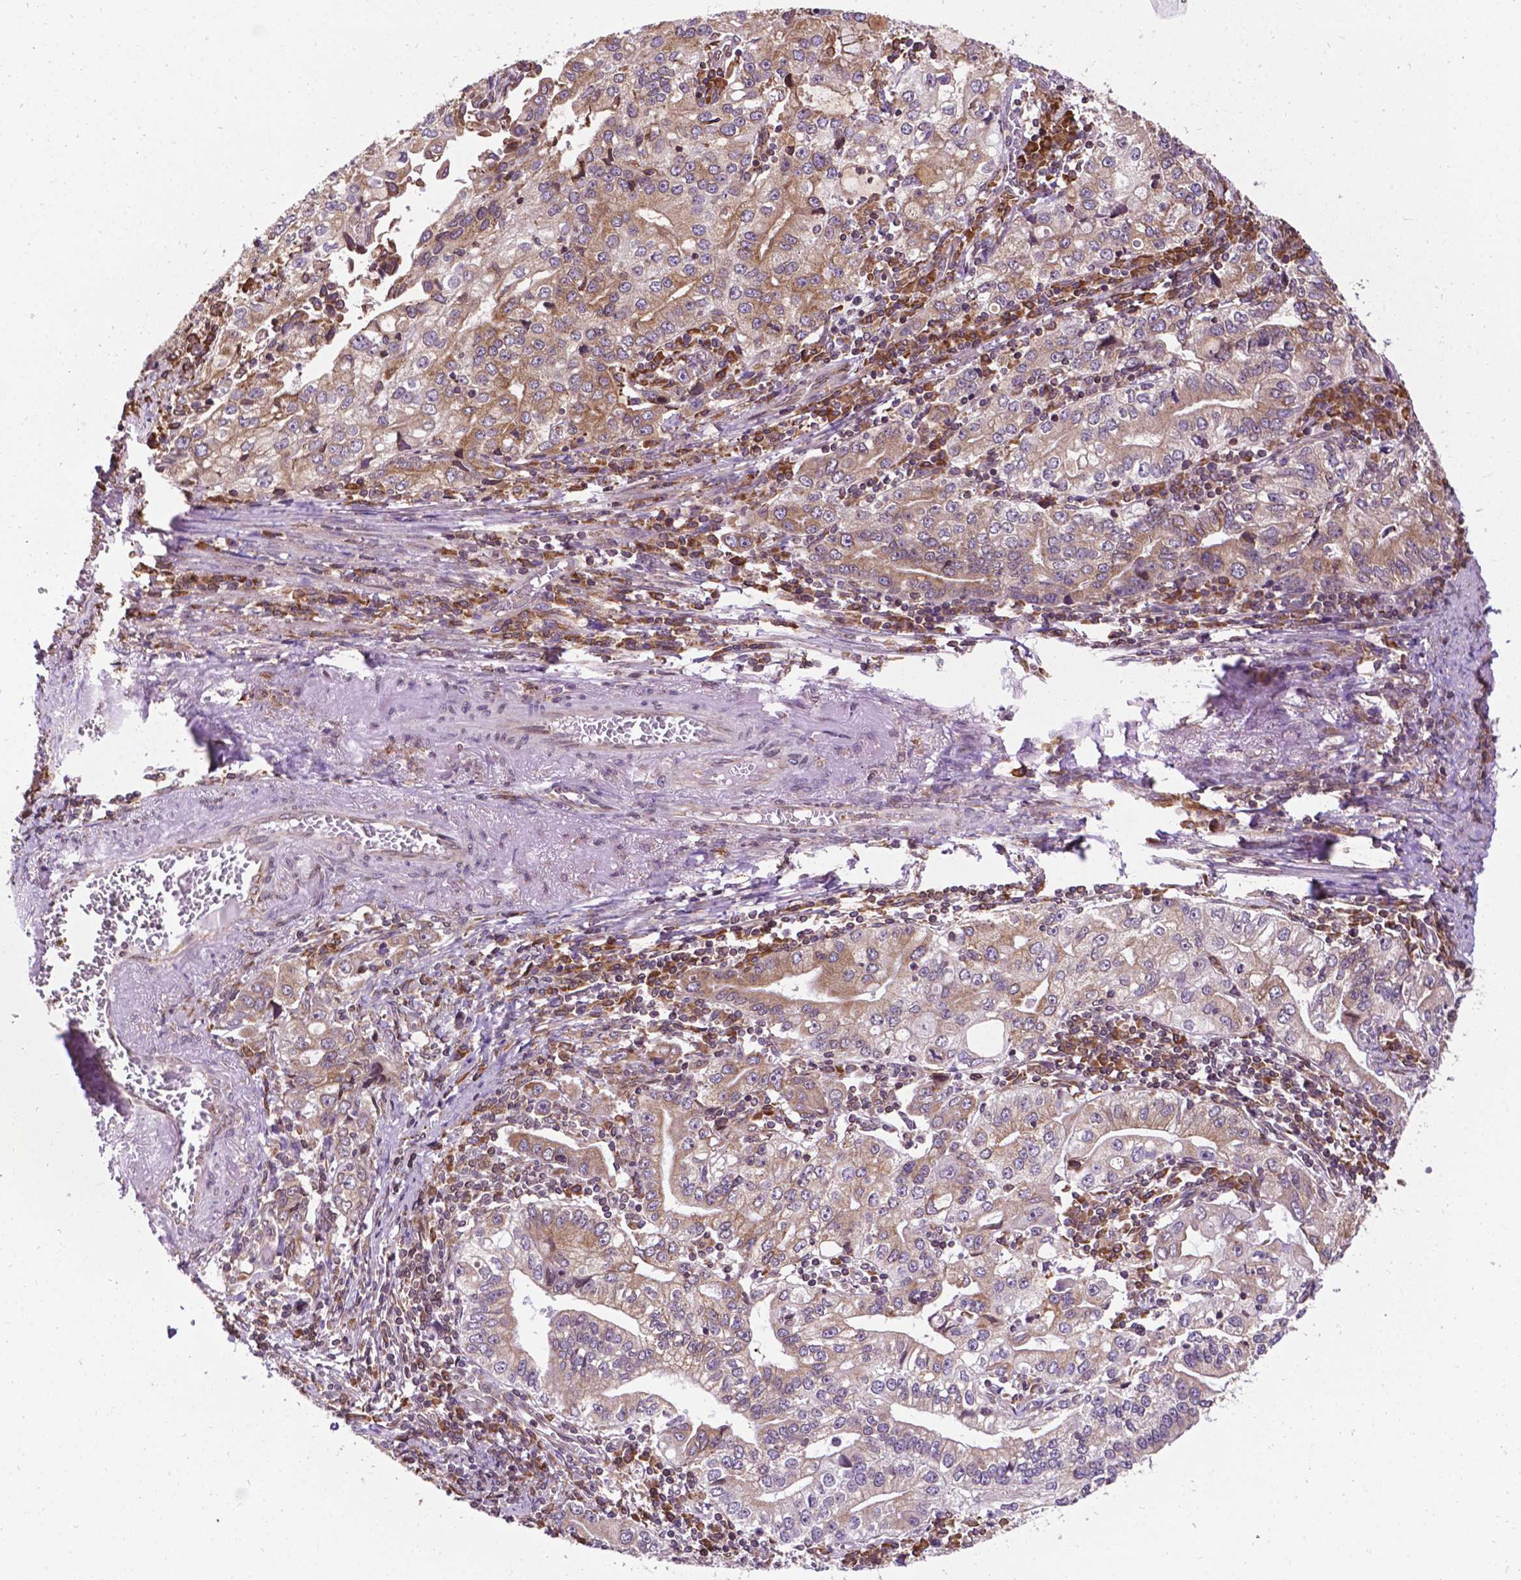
{"staining": {"intensity": "moderate", "quantity": "25%-75%", "location": "cytoplasmic/membranous"}, "tissue": "stomach cancer", "cell_type": "Tumor cells", "image_type": "cancer", "snomed": [{"axis": "morphology", "description": "Adenocarcinoma, NOS"}, {"axis": "topography", "description": "Stomach, lower"}], "caption": "A high-resolution micrograph shows immunohistochemistry staining of stomach cancer (adenocarcinoma), which reveals moderate cytoplasmic/membranous expression in about 25%-75% of tumor cells. (Brightfield microscopy of DAB IHC at high magnification).", "gene": "GANAB", "patient": {"sex": "female", "age": 72}}